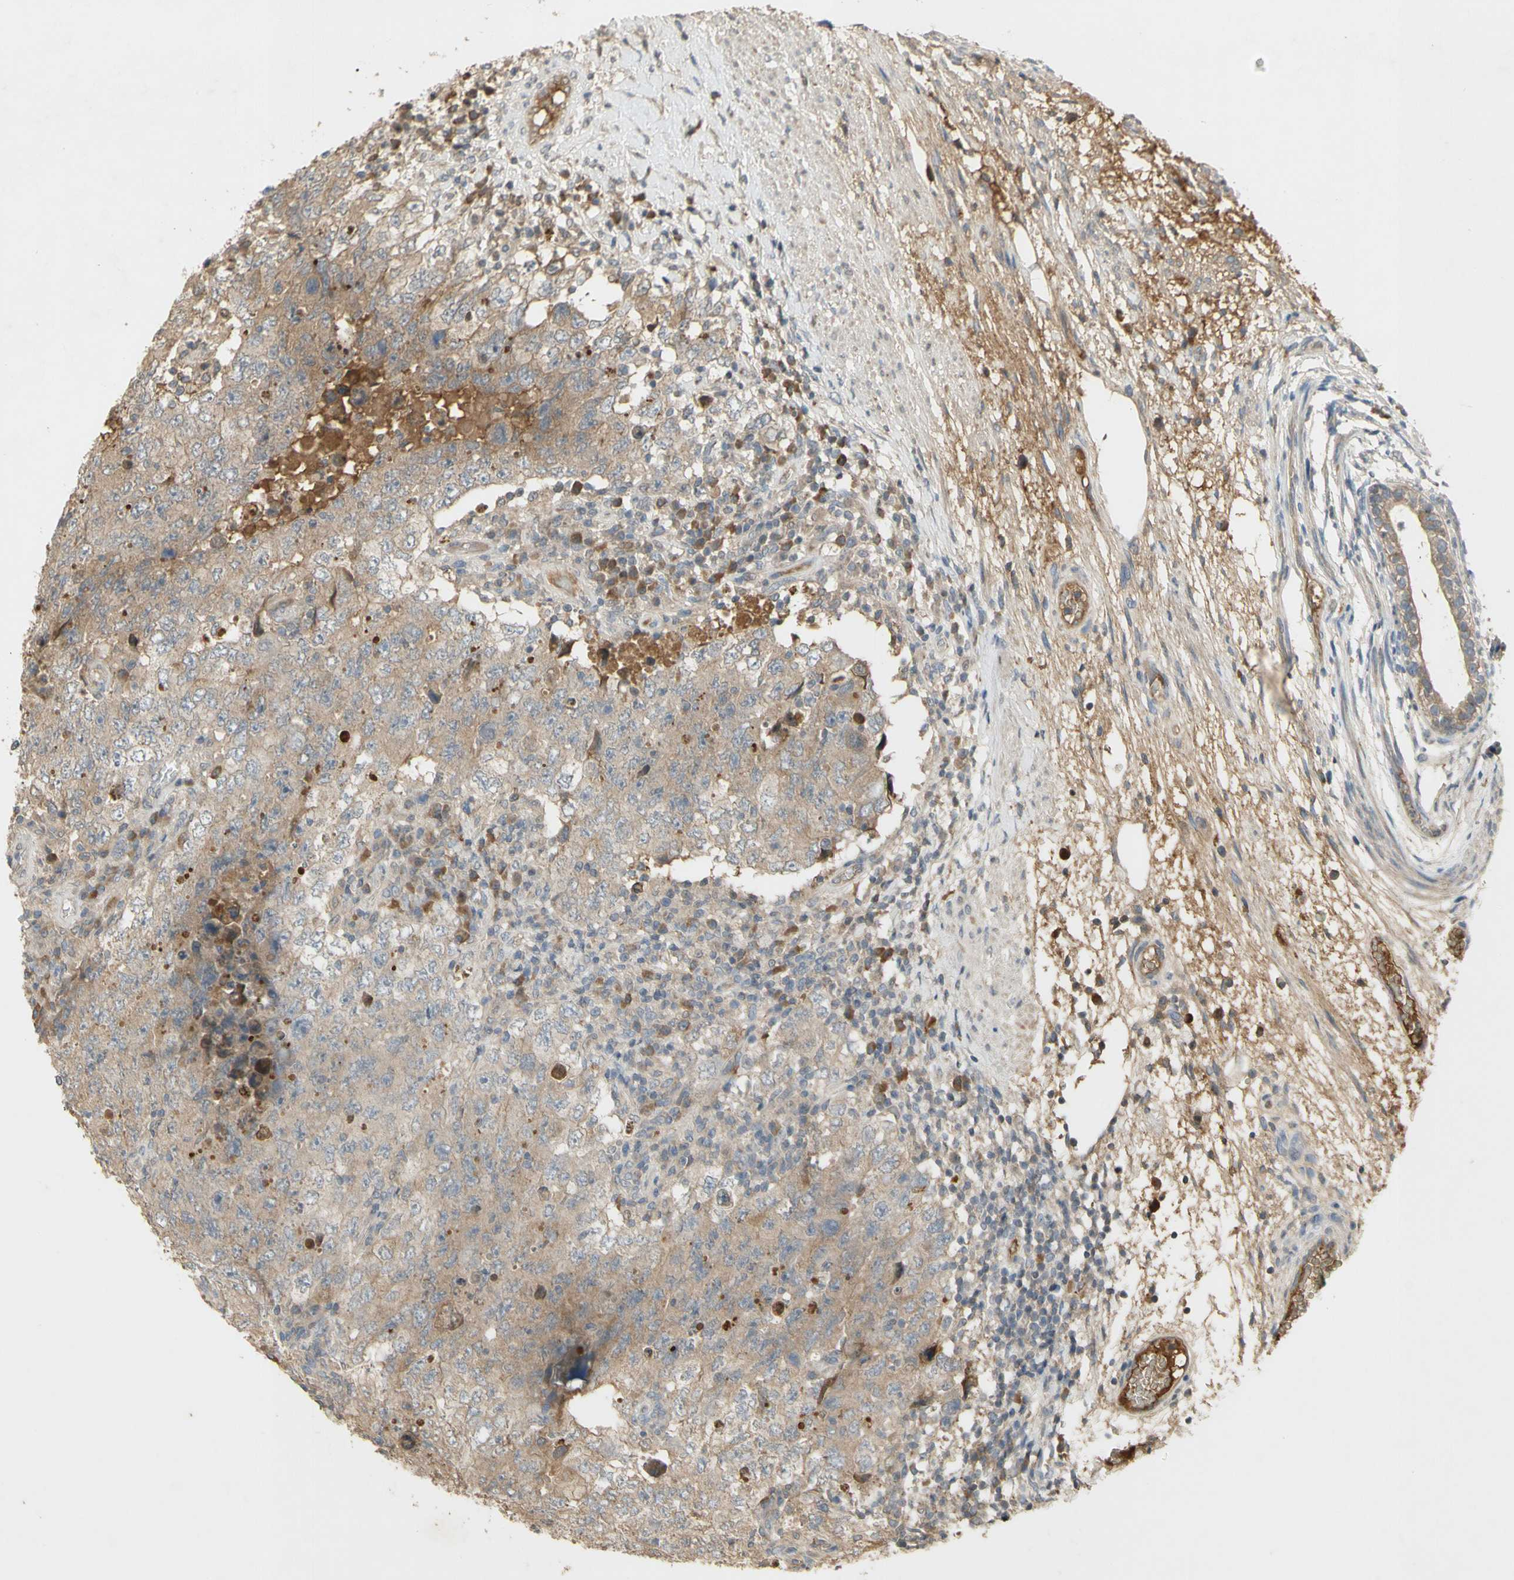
{"staining": {"intensity": "weak", "quantity": "25%-75%", "location": "cytoplasmic/membranous"}, "tissue": "testis cancer", "cell_type": "Tumor cells", "image_type": "cancer", "snomed": [{"axis": "morphology", "description": "Carcinoma, Embryonal, NOS"}, {"axis": "topography", "description": "Testis"}], "caption": "Immunohistochemistry (IHC) micrograph of neoplastic tissue: testis cancer stained using immunohistochemistry reveals low levels of weak protein expression localized specifically in the cytoplasmic/membranous of tumor cells, appearing as a cytoplasmic/membranous brown color.", "gene": "NRG4", "patient": {"sex": "male", "age": 26}}